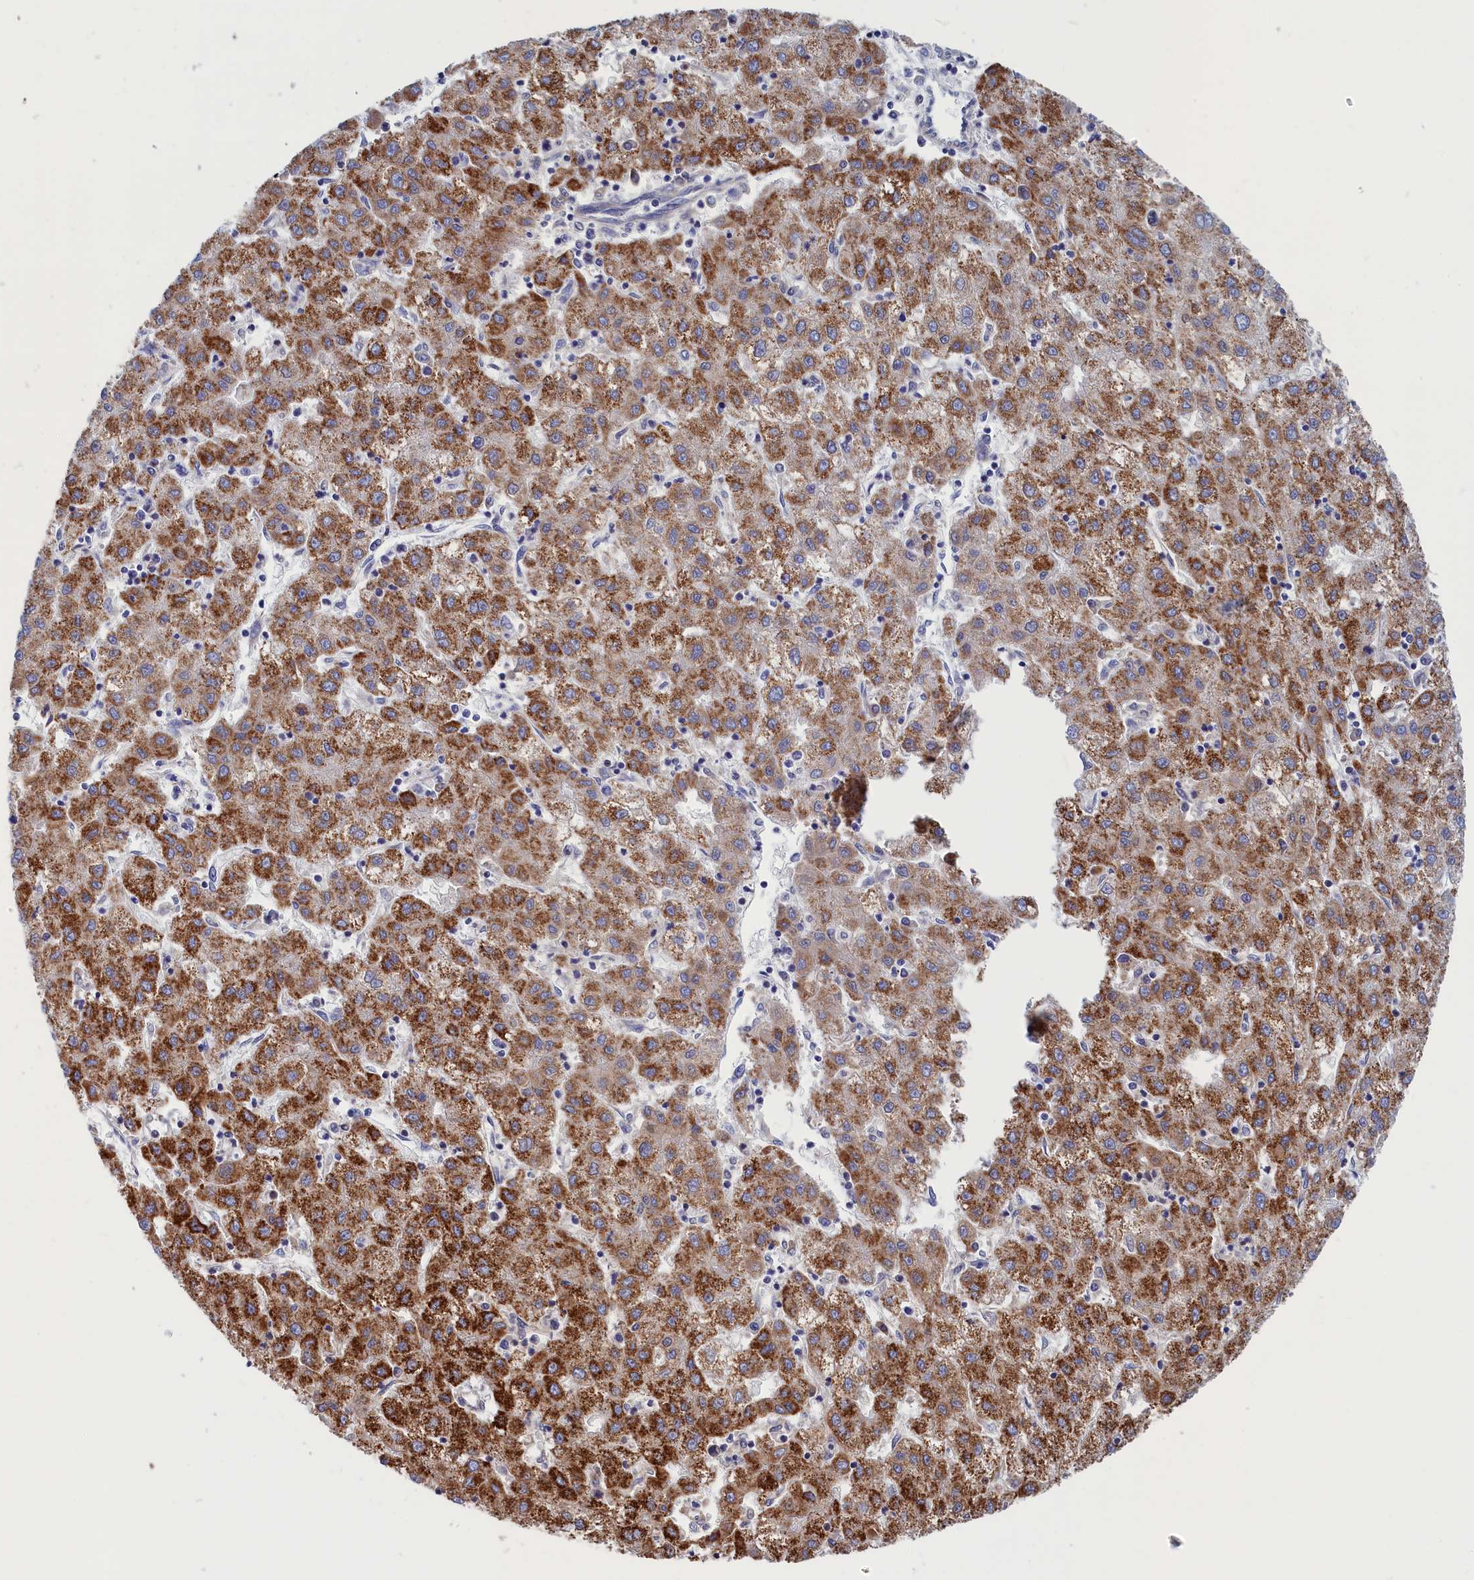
{"staining": {"intensity": "strong", "quantity": "25%-75%", "location": "cytoplasmic/membranous"}, "tissue": "liver cancer", "cell_type": "Tumor cells", "image_type": "cancer", "snomed": [{"axis": "morphology", "description": "Carcinoma, Hepatocellular, NOS"}, {"axis": "topography", "description": "Liver"}], "caption": "Immunohistochemistry (IHC) histopathology image of human hepatocellular carcinoma (liver) stained for a protein (brown), which shows high levels of strong cytoplasmic/membranous positivity in about 25%-75% of tumor cells.", "gene": "WDR83", "patient": {"sex": "male", "age": 72}}